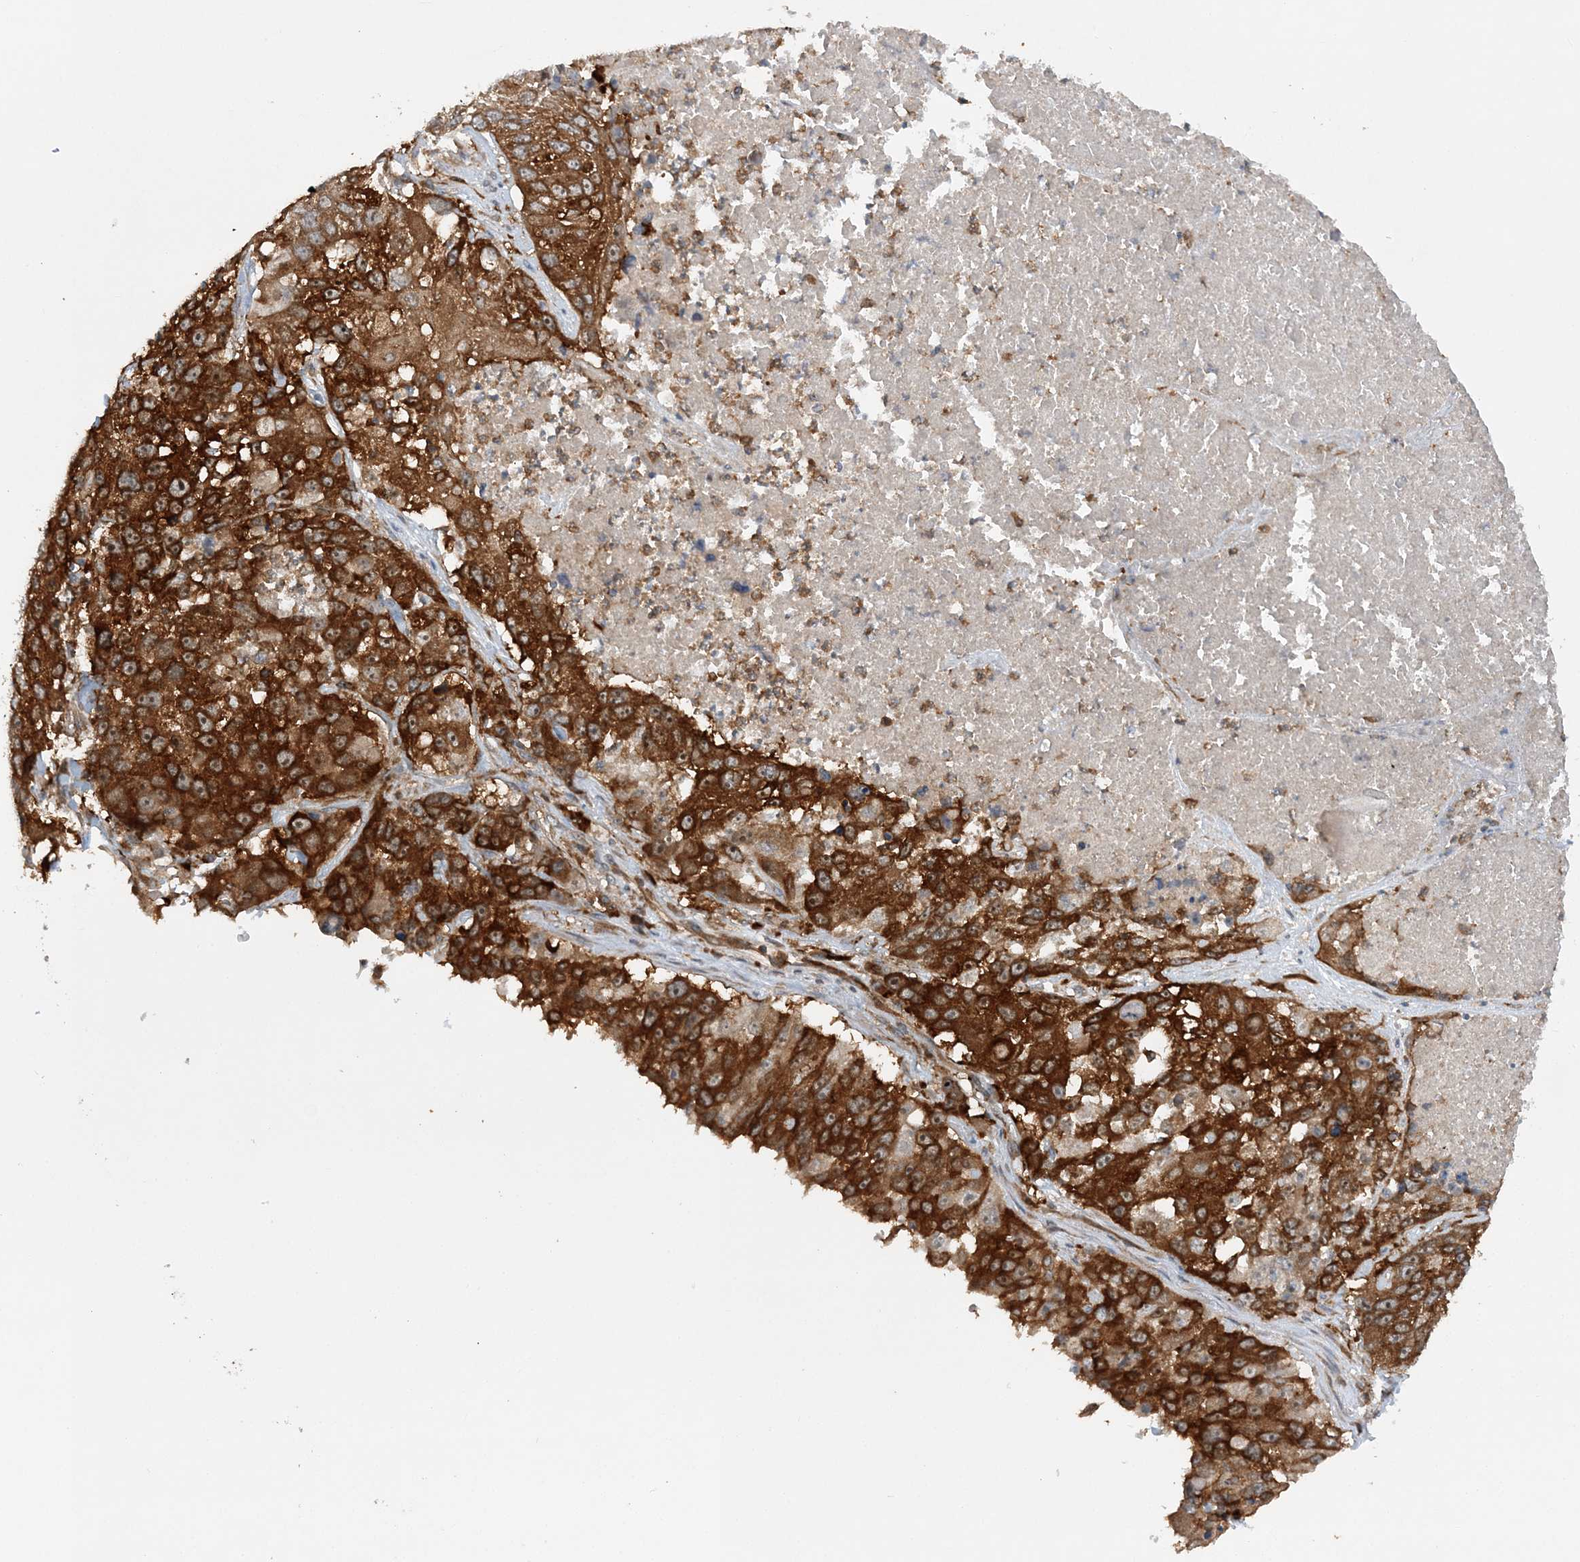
{"staining": {"intensity": "strong", "quantity": ">75%", "location": "cytoplasmic/membranous"}, "tissue": "lung cancer", "cell_type": "Tumor cells", "image_type": "cancer", "snomed": [{"axis": "morphology", "description": "Squamous cell carcinoma, NOS"}, {"axis": "topography", "description": "Lung"}], "caption": "Tumor cells demonstrate high levels of strong cytoplasmic/membranous expression in approximately >75% of cells in lung cancer.", "gene": "ACAP2", "patient": {"sex": "male", "age": 61}}